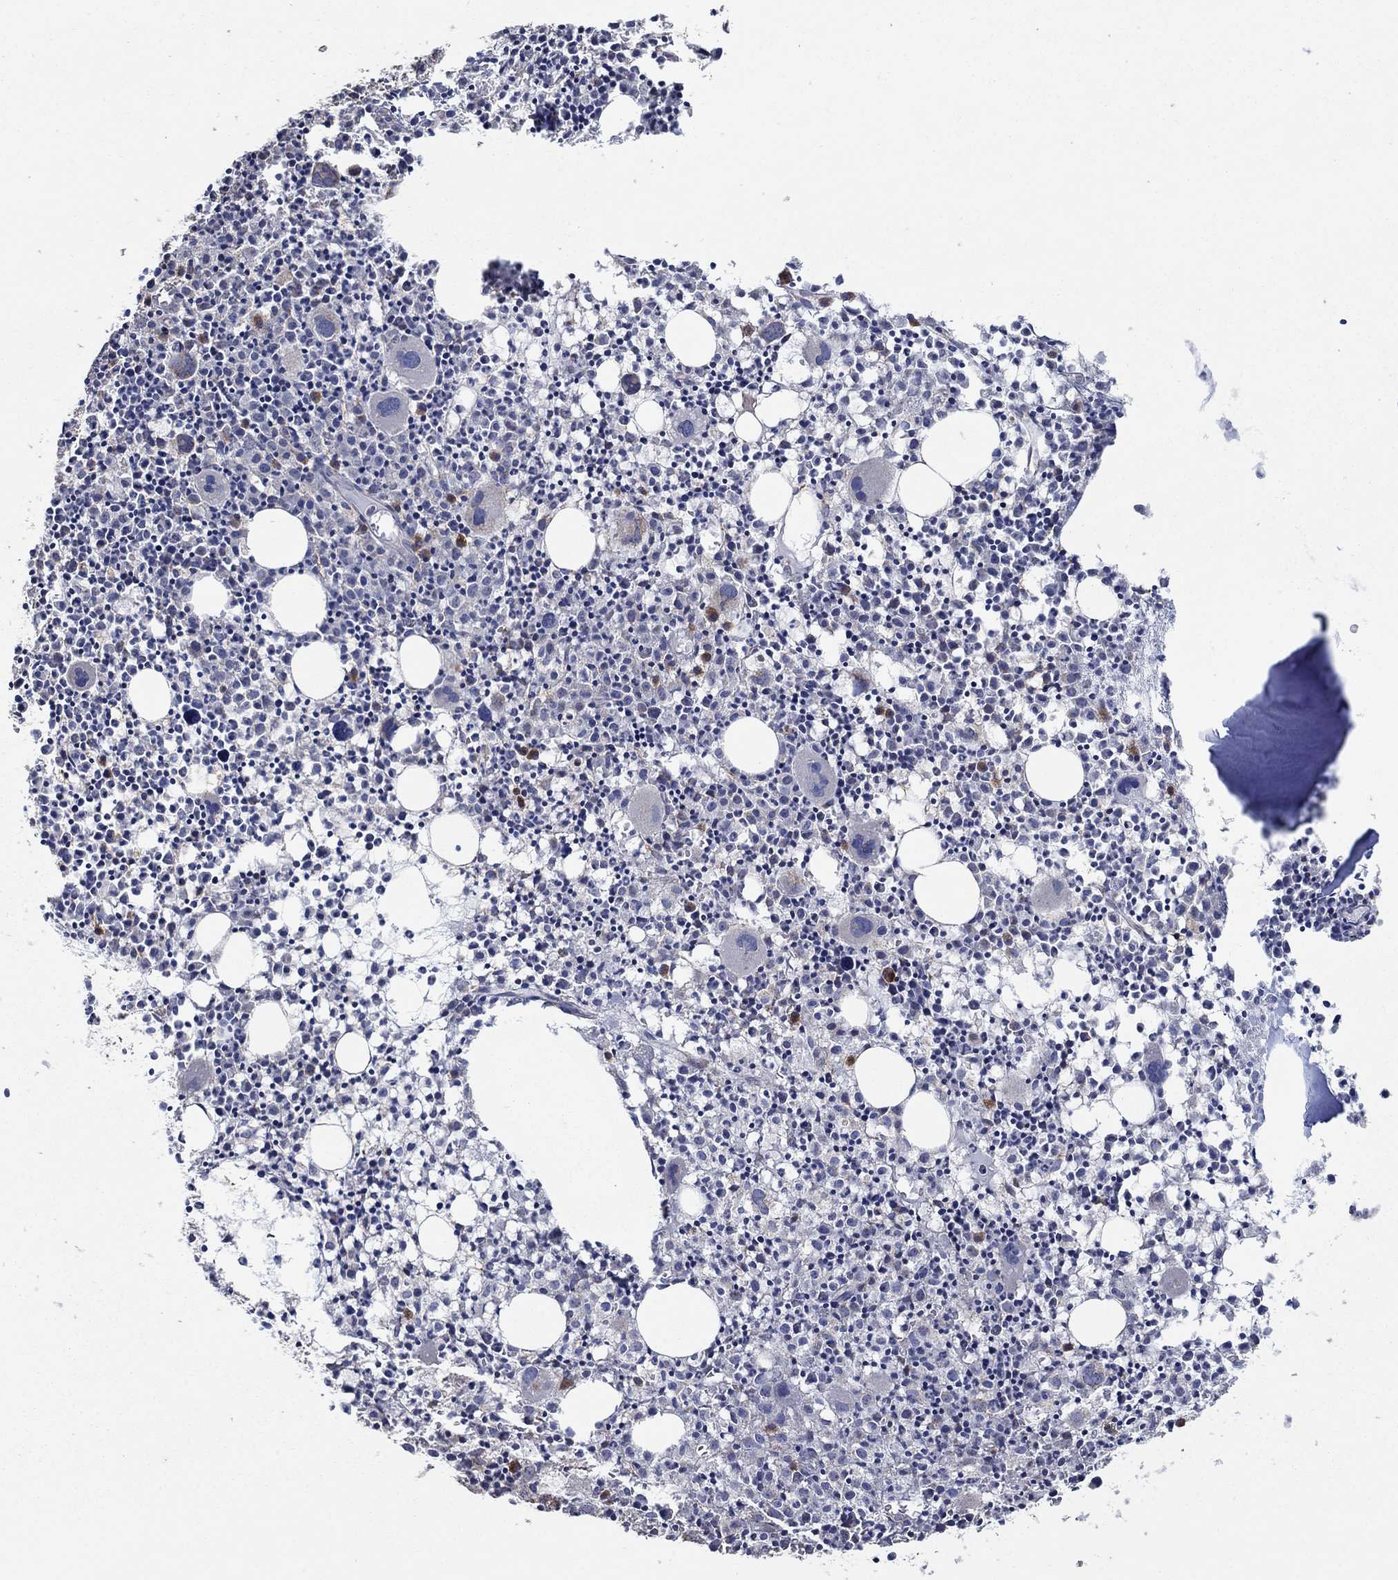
{"staining": {"intensity": "strong", "quantity": "<25%", "location": "cytoplasmic/membranous"}, "tissue": "bone marrow", "cell_type": "Hematopoietic cells", "image_type": "normal", "snomed": [{"axis": "morphology", "description": "Normal tissue, NOS"}, {"axis": "morphology", "description": "Inflammation, NOS"}, {"axis": "topography", "description": "Bone marrow"}], "caption": "A medium amount of strong cytoplasmic/membranous positivity is present in about <25% of hematopoietic cells in unremarkable bone marrow. Nuclei are stained in blue.", "gene": "HID1", "patient": {"sex": "male", "age": 3}}